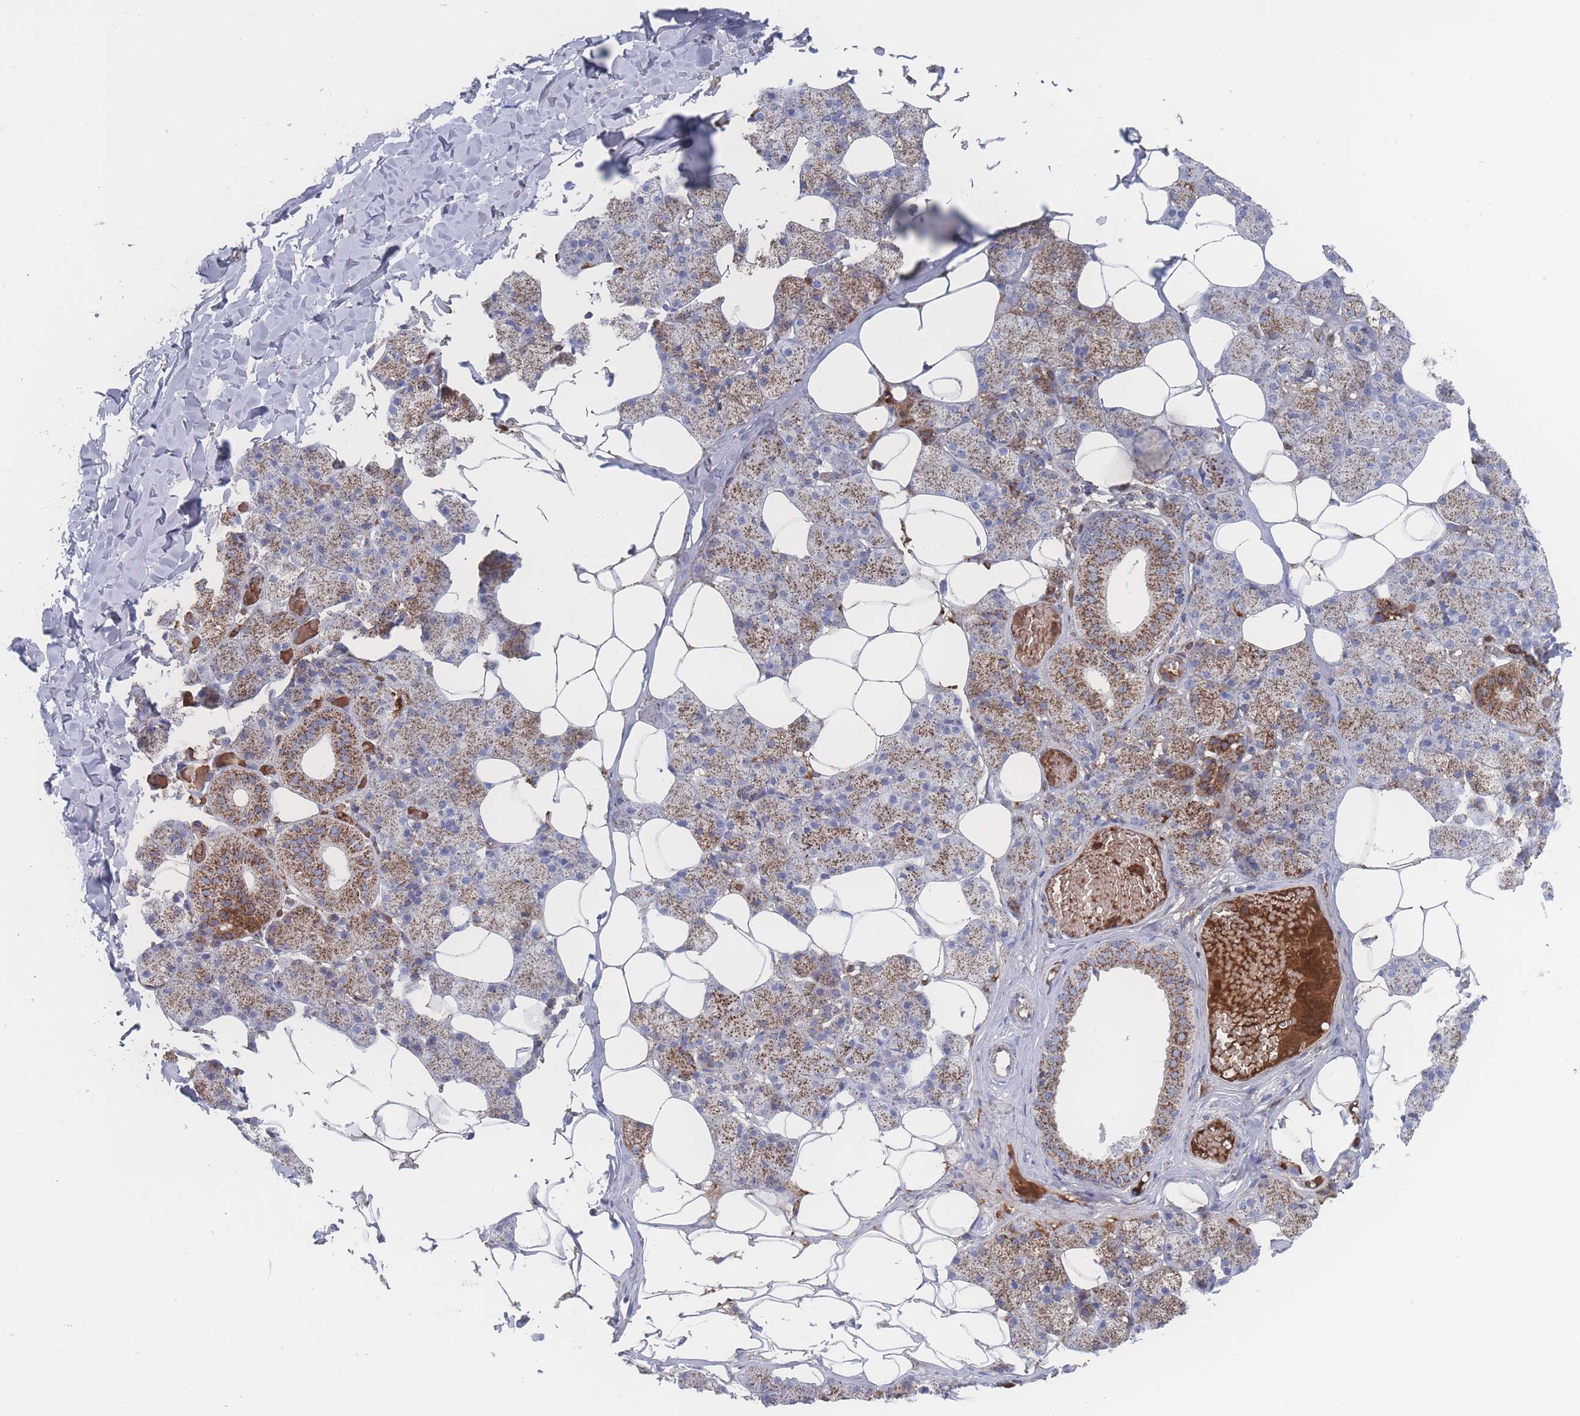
{"staining": {"intensity": "moderate", "quantity": ">75%", "location": "cytoplasmic/membranous"}, "tissue": "salivary gland", "cell_type": "Glandular cells", "image_type": "normal", "snomed": [{"axis": "morphology", "description": "Normal tissue, NOS"}, {"axis": "topography", "description": "Salivary gland"}], "caption": "Moderate cytoplasmic/membranous protein staining is present in about >75% of glandular cells in salivary gland.", "gene": "PEX14", "patient": {"sex": "female", "age": 33}}